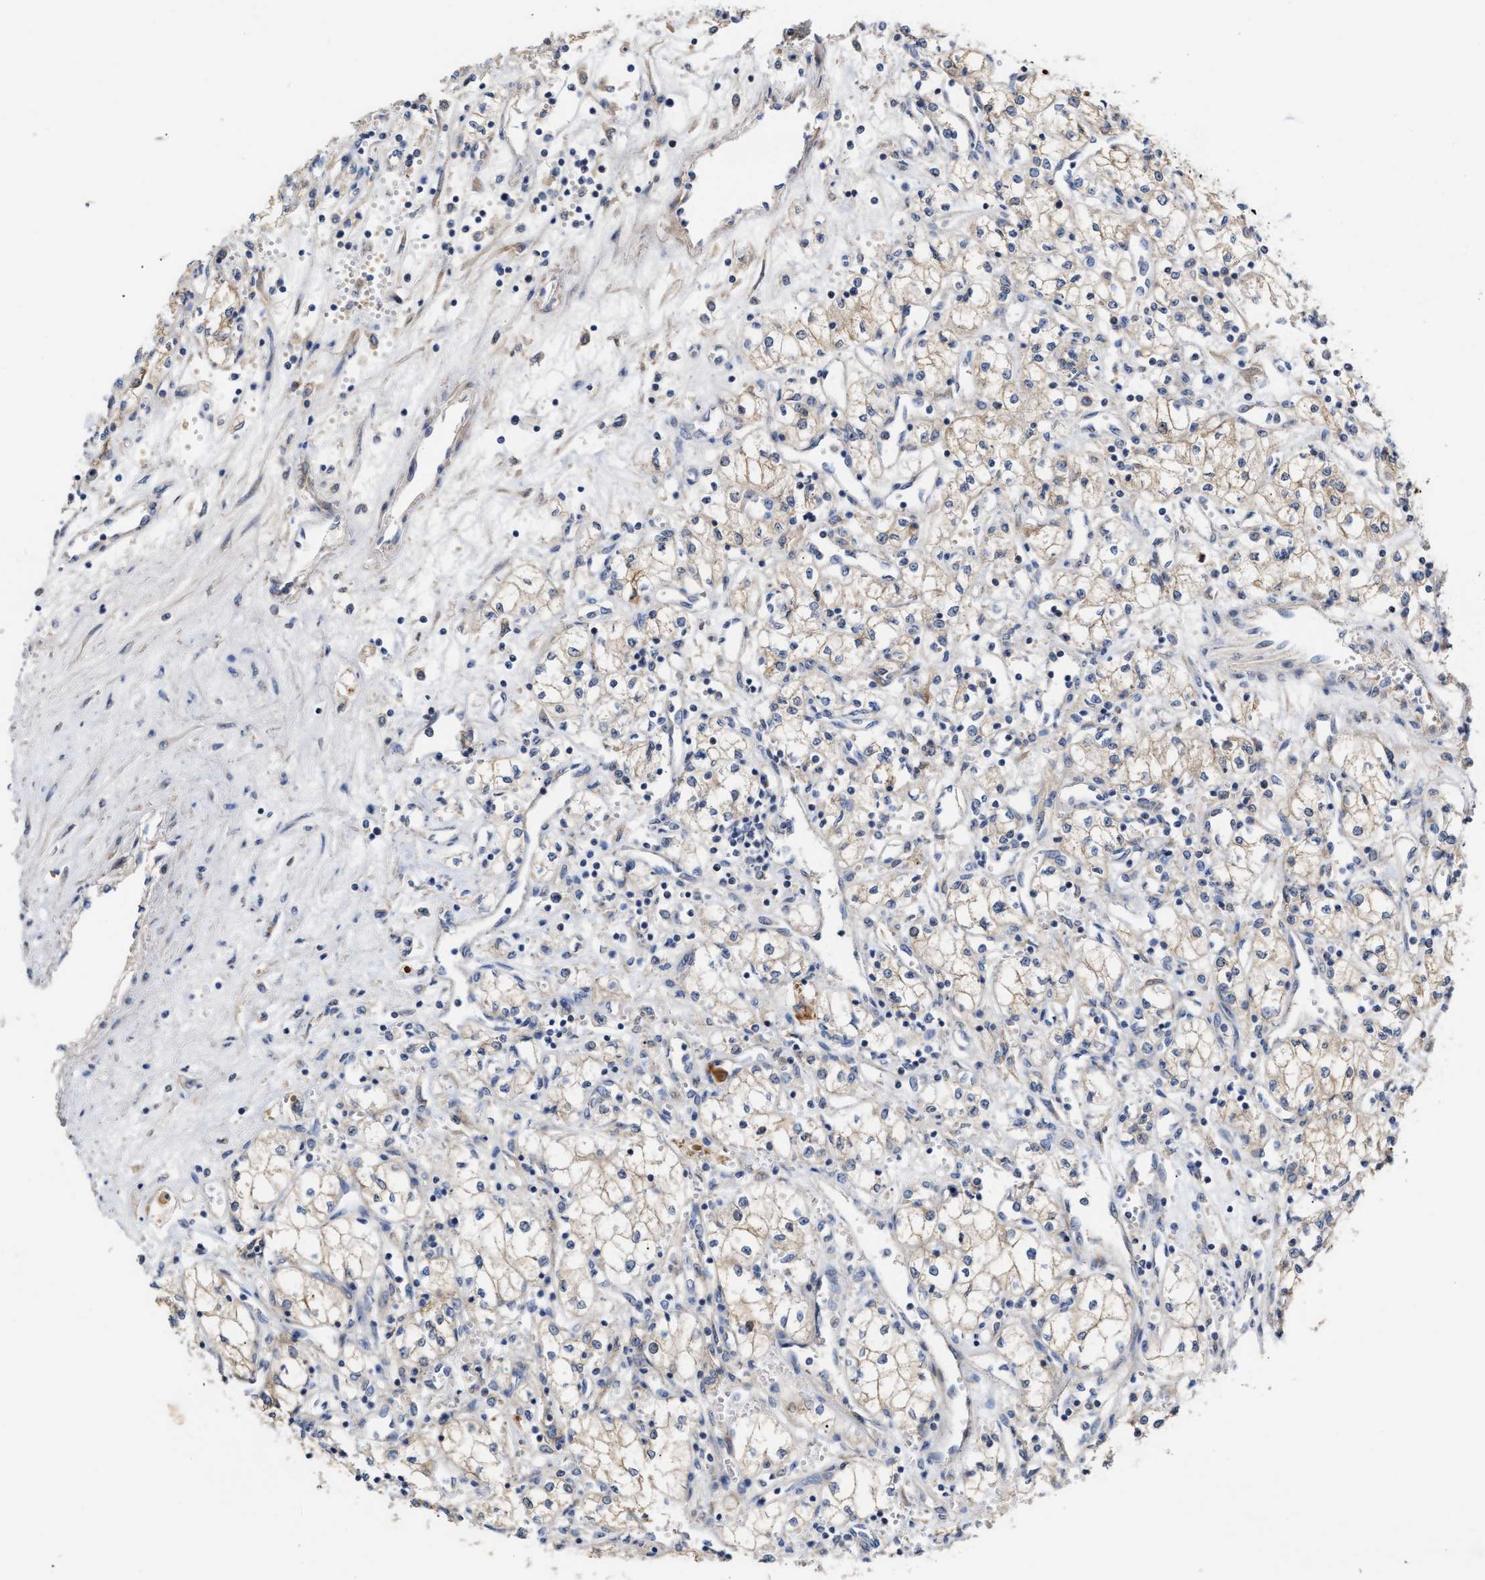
{"staining": {"intensity": "weak", "quantity": "25%-75%", "location": "cytoplasmic/membranous"}, "tissue": "renal cancer", "cell_type": "Tumor cells", "image_type": "cancer", "snomed": [{"axis": "morphology", "description": "Adenocarcinoma, NOS"}, {"axis": "topography", "description": "Kidney"}], "caption": "The image demonstrates immunohistochemical staining of renal cancer. There is weak cytoplasmic/membranous positivity is seen in about 25%-75% of tumor cells.", "gene": "BBLN", "patient": {"sex": "male", "age": 59}}